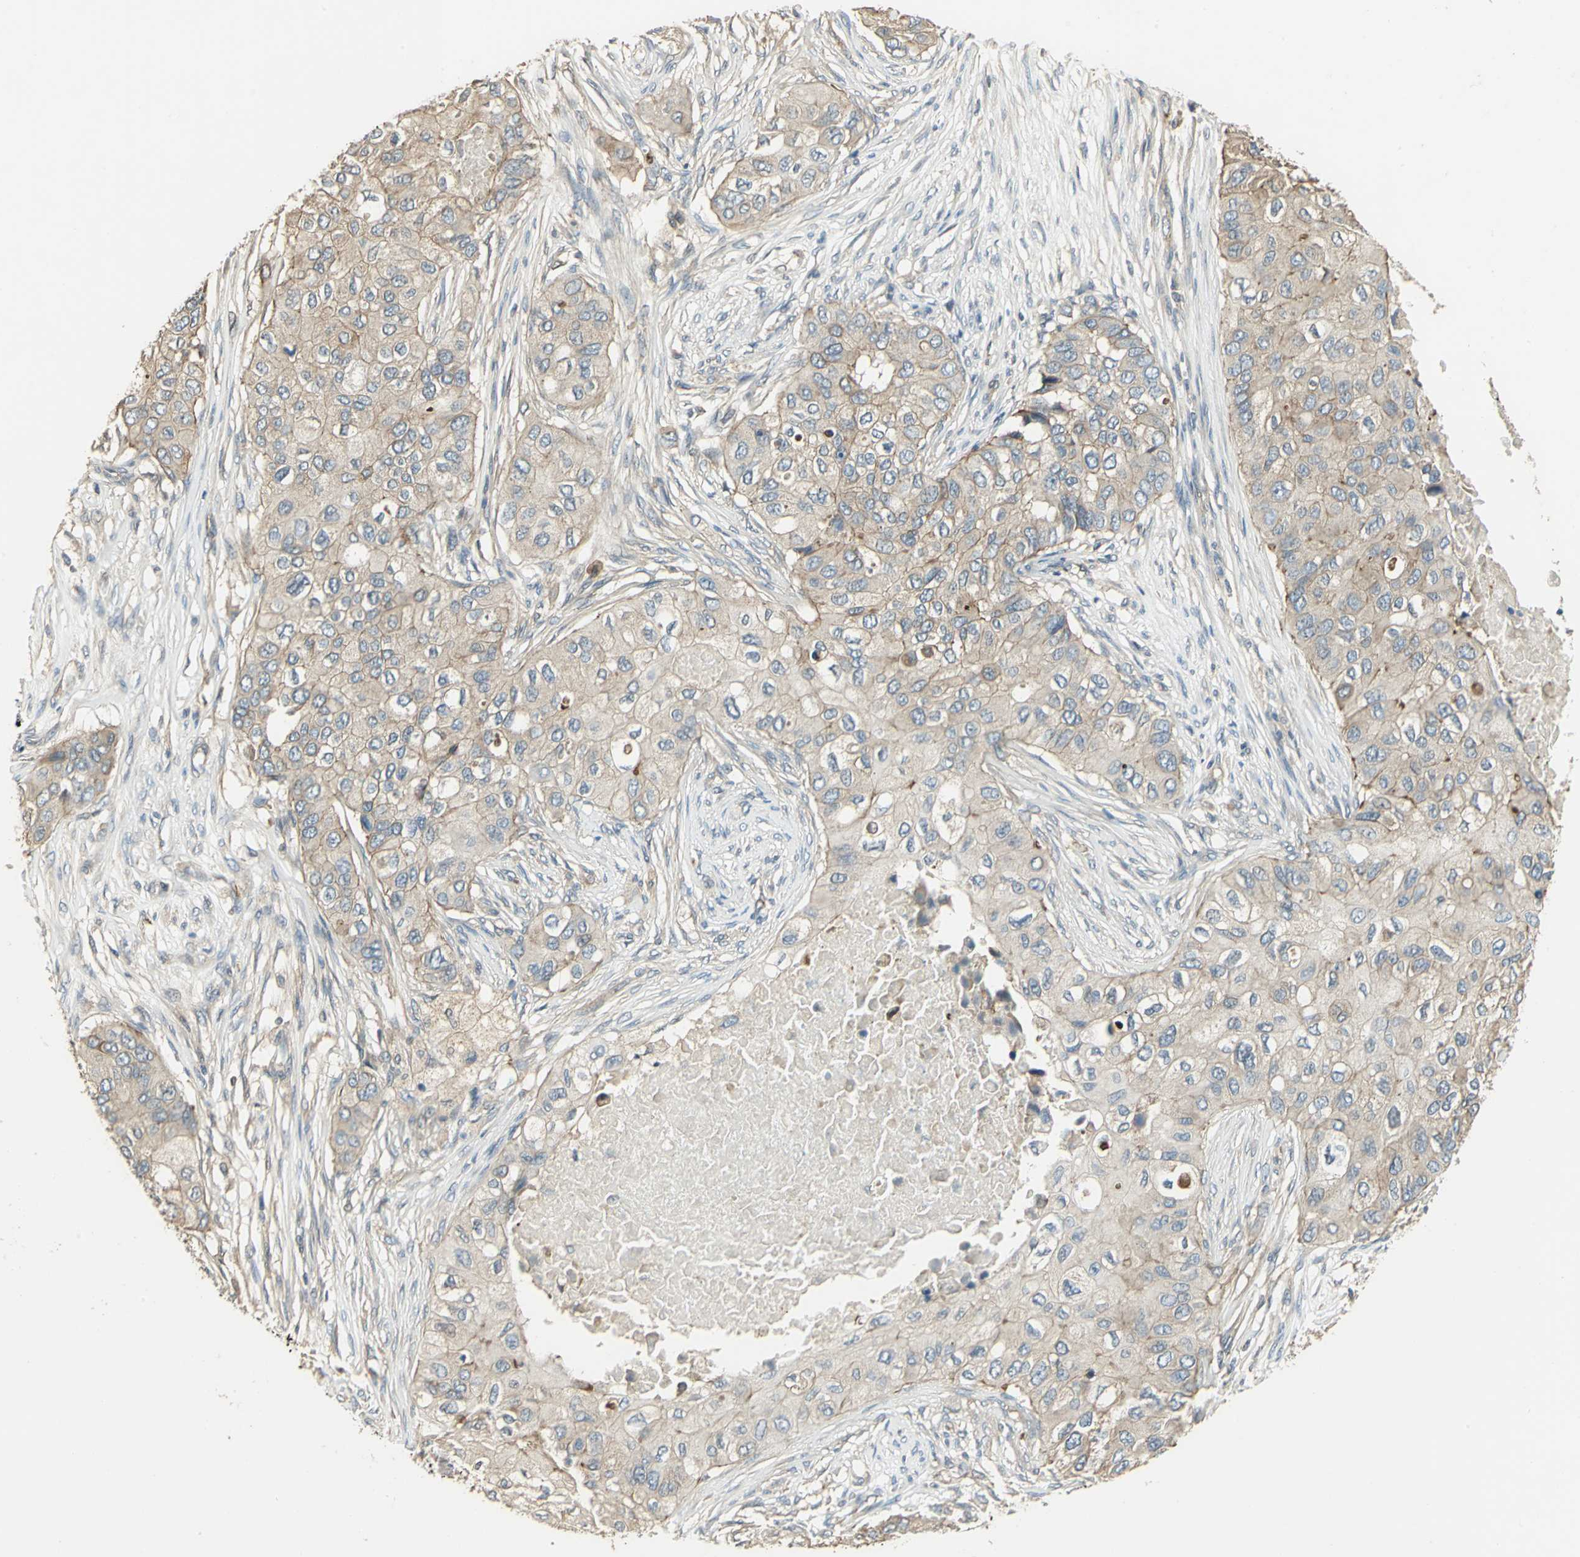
{"staining": {"intensity": "moderate", "quantity": "25%-75%", "location": "cytoplasmic/membranous"}, "tissue": "breast cancer", "cell_type": "Tumor cells", "image_type": "cancer", "snomed": [{"axis": "morphology", "description": "Normal tissue, NOS"}, {"axis": "morphology", "description": "Duct carcinoma"}, {"axis": "topography", "description": "Breast"}], "caption": "Tumor cells show medium levels of moderate cytoplasmic/membranous positivity in about 25%-75% of cells in human invasive ductal carcinoma (breast). (Brightfield microscopy of DAB IHC at high magnification).", "gene": "RAPGEF1", "patient": {"sex": "female", "age": 49}}